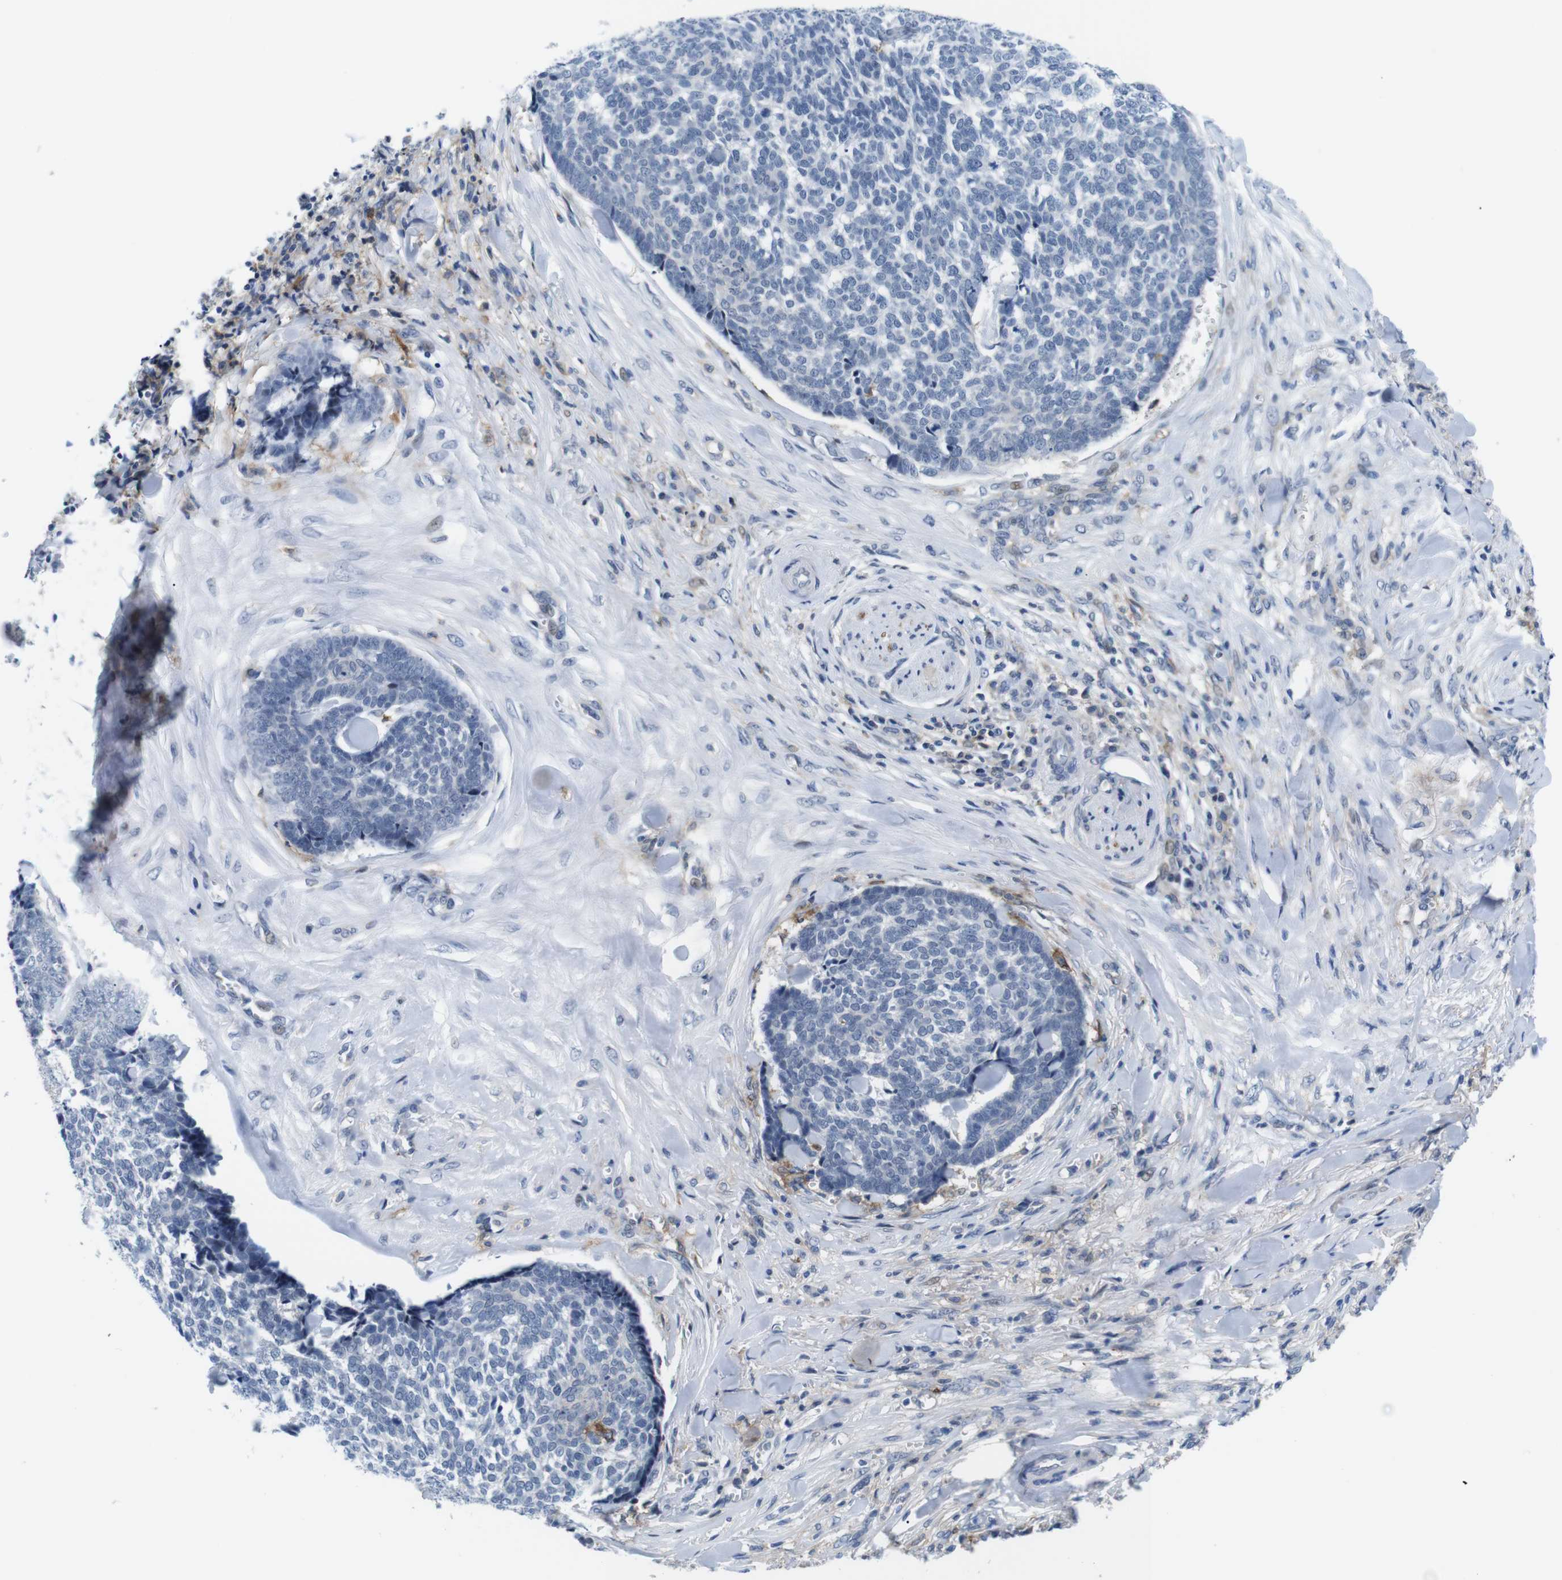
{"staining": {"intensity": "negative", "quantity": "none", "location": "none"}, "tissue": "skin cancer", "cell_type": "Tumor cells", "image_type": "cancer", "snomed": [{"axis": "morphology", "description": "Basal cell carcinoma"}, {"axis": "topography", "description": "Skin"}], "caption": "Tumor cells show no significant positivity in skin cancer. The staining was performed using DAB (3,3'-diaminobenzidine) to visualize the protein expression in brown, while the nuclei were stained in blue with hematoxylin (Magnification: 20x).", "gene": "CD300C", "patient": {"sex": "male", "age": 84}}